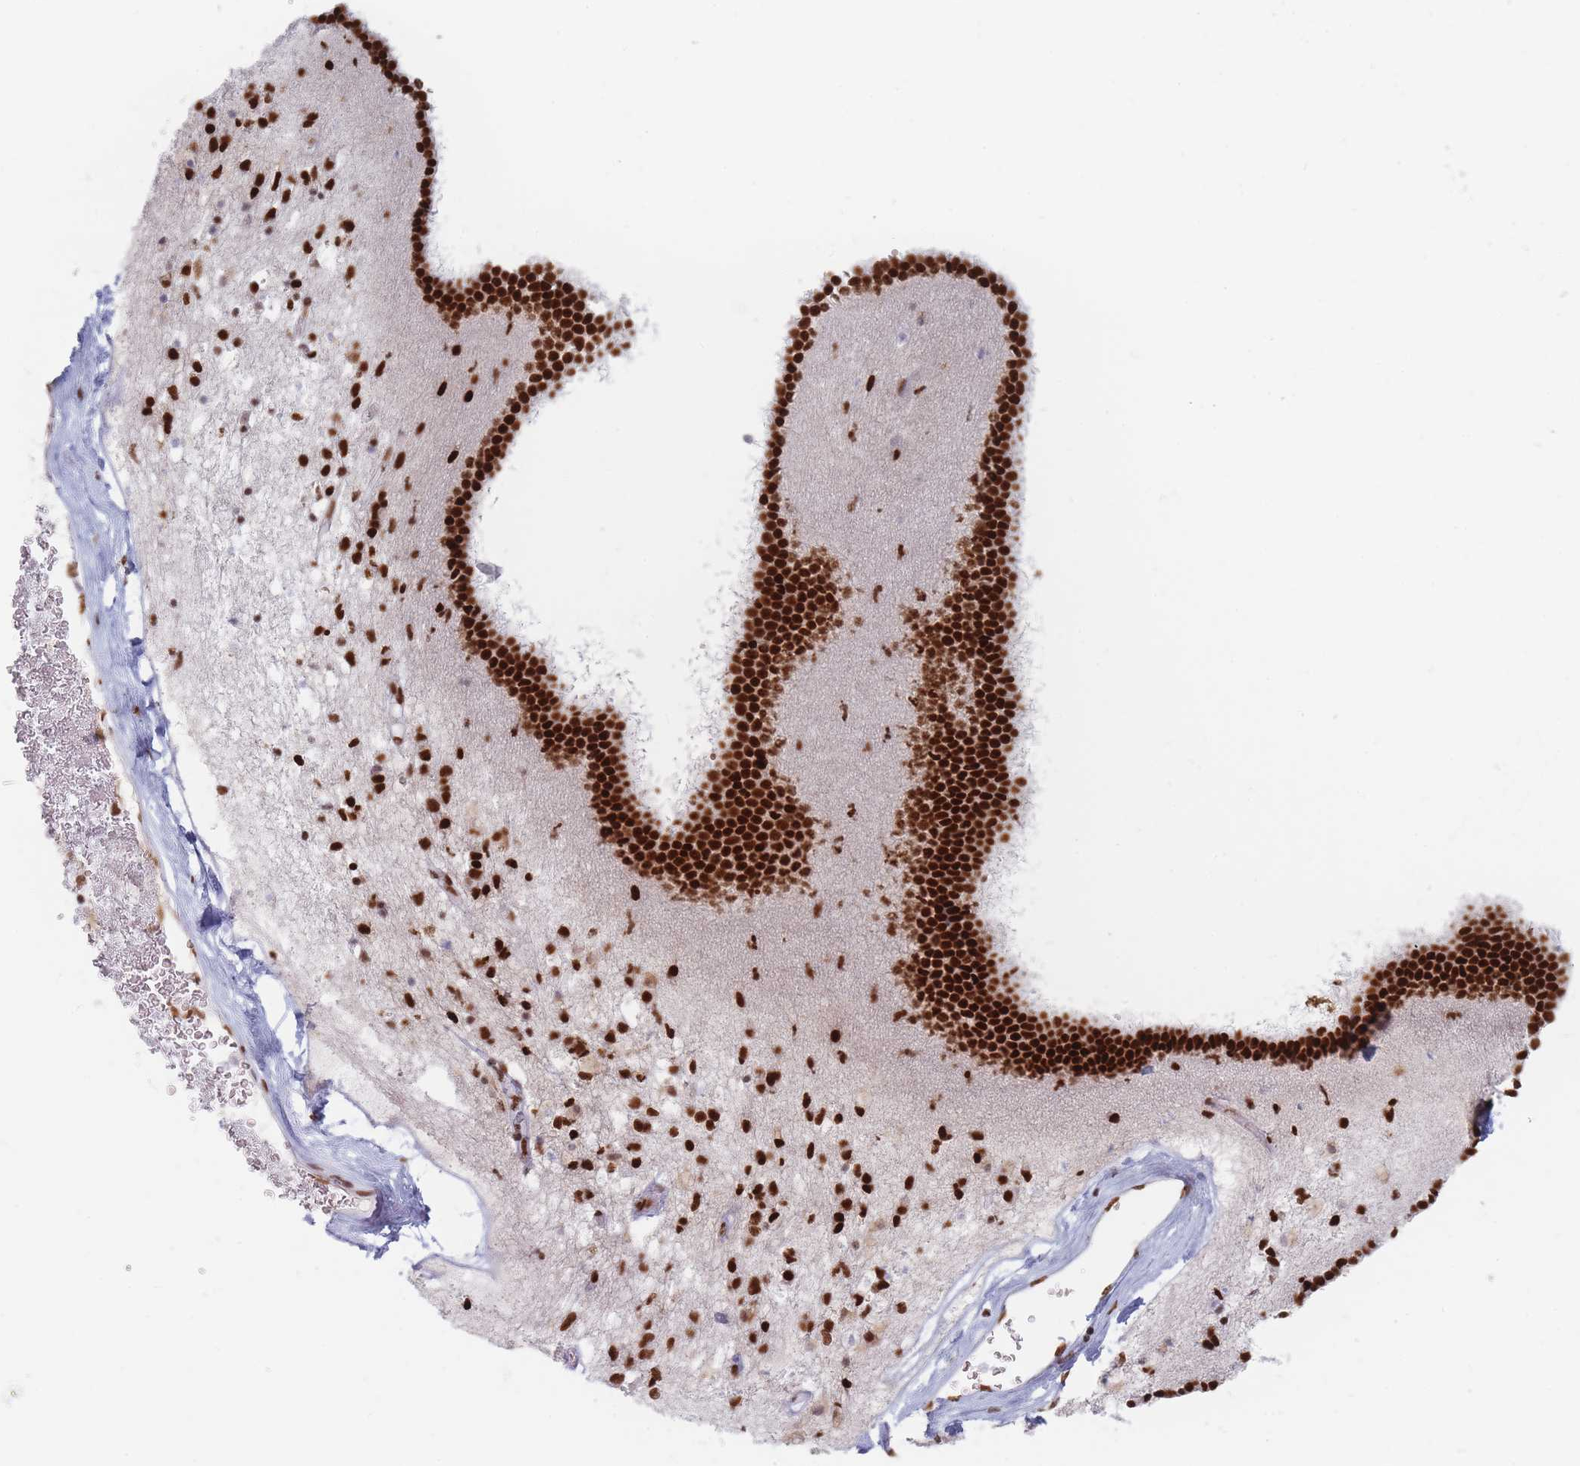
{"staining": {"intensity": "moderate", "quantity": ">75%", "location": "nuclear"}, "tissue": "caudate", "cell_type": "Glial cells", "image_type": "normal", "snomed": [{"axis": "morphology", "description": "Normal tissue, NOS"}, {"axis": "topography", "description": "Lateral ventricle wall"}], "caption": "Protein staining shows moderate nuclear expression in about >75% of glial cells in normal caudate. Nuclei are stained in blue.", "gene": "SAFB2", "patient": {"sex": "male", "age": 58}}